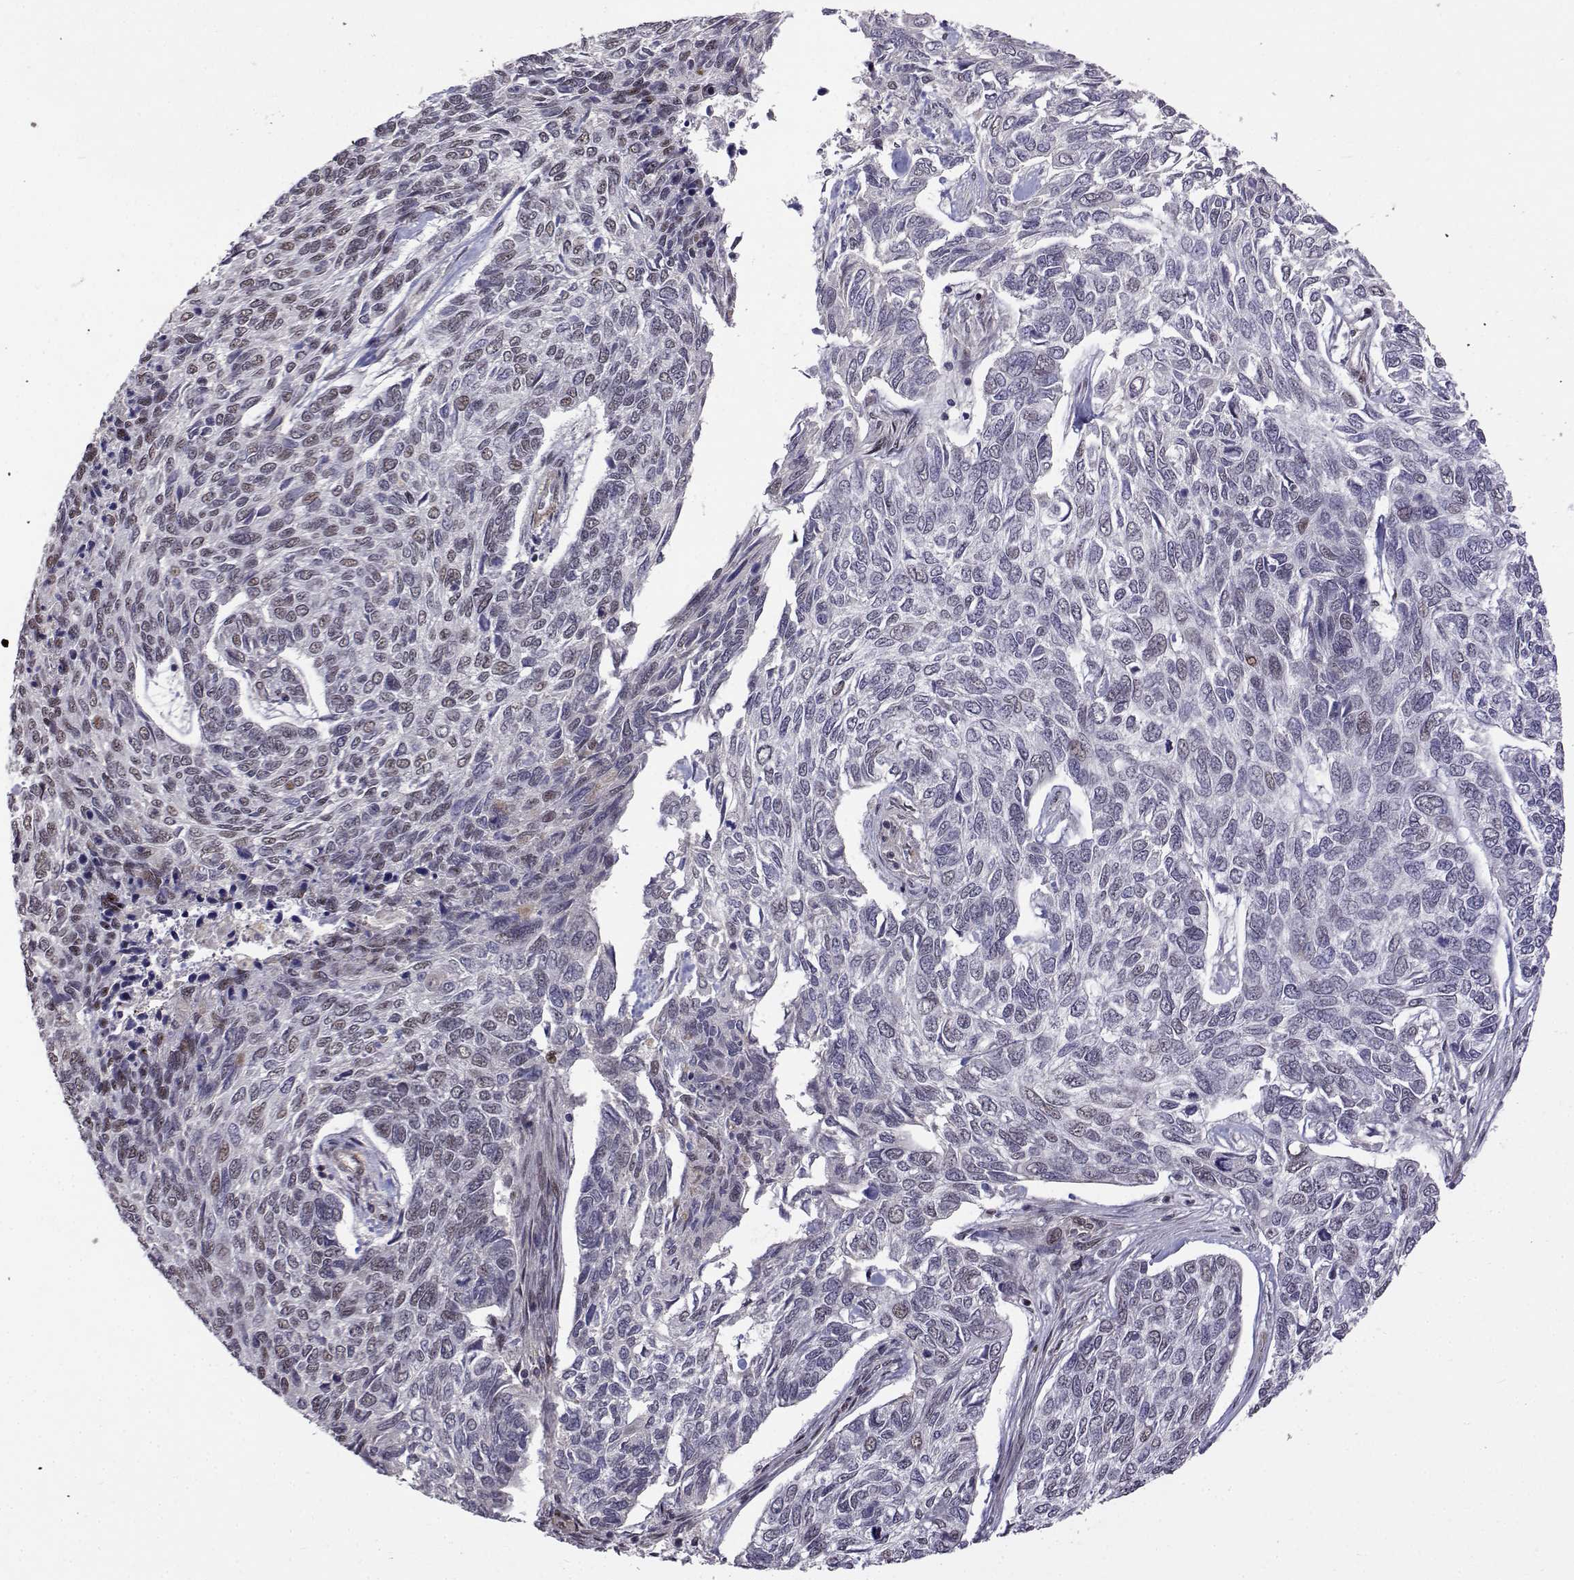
{"staining": {"intensity": "negative", "quantity": "none", "location": "none"}, "tissue": "skin cancer", "cell_type": "Tumor cells", "image_type": "cancer", "snomed": [{"axis": "morphology", "description": "Basal cell carcinoma"}, {"axis": "topography", "description": "Skin"}], "caption": "IHC of human skin cancer displays no positivity in tumor cells.", "gene": "ITGA7", "patient": {"sex": "female", "age": 65}}